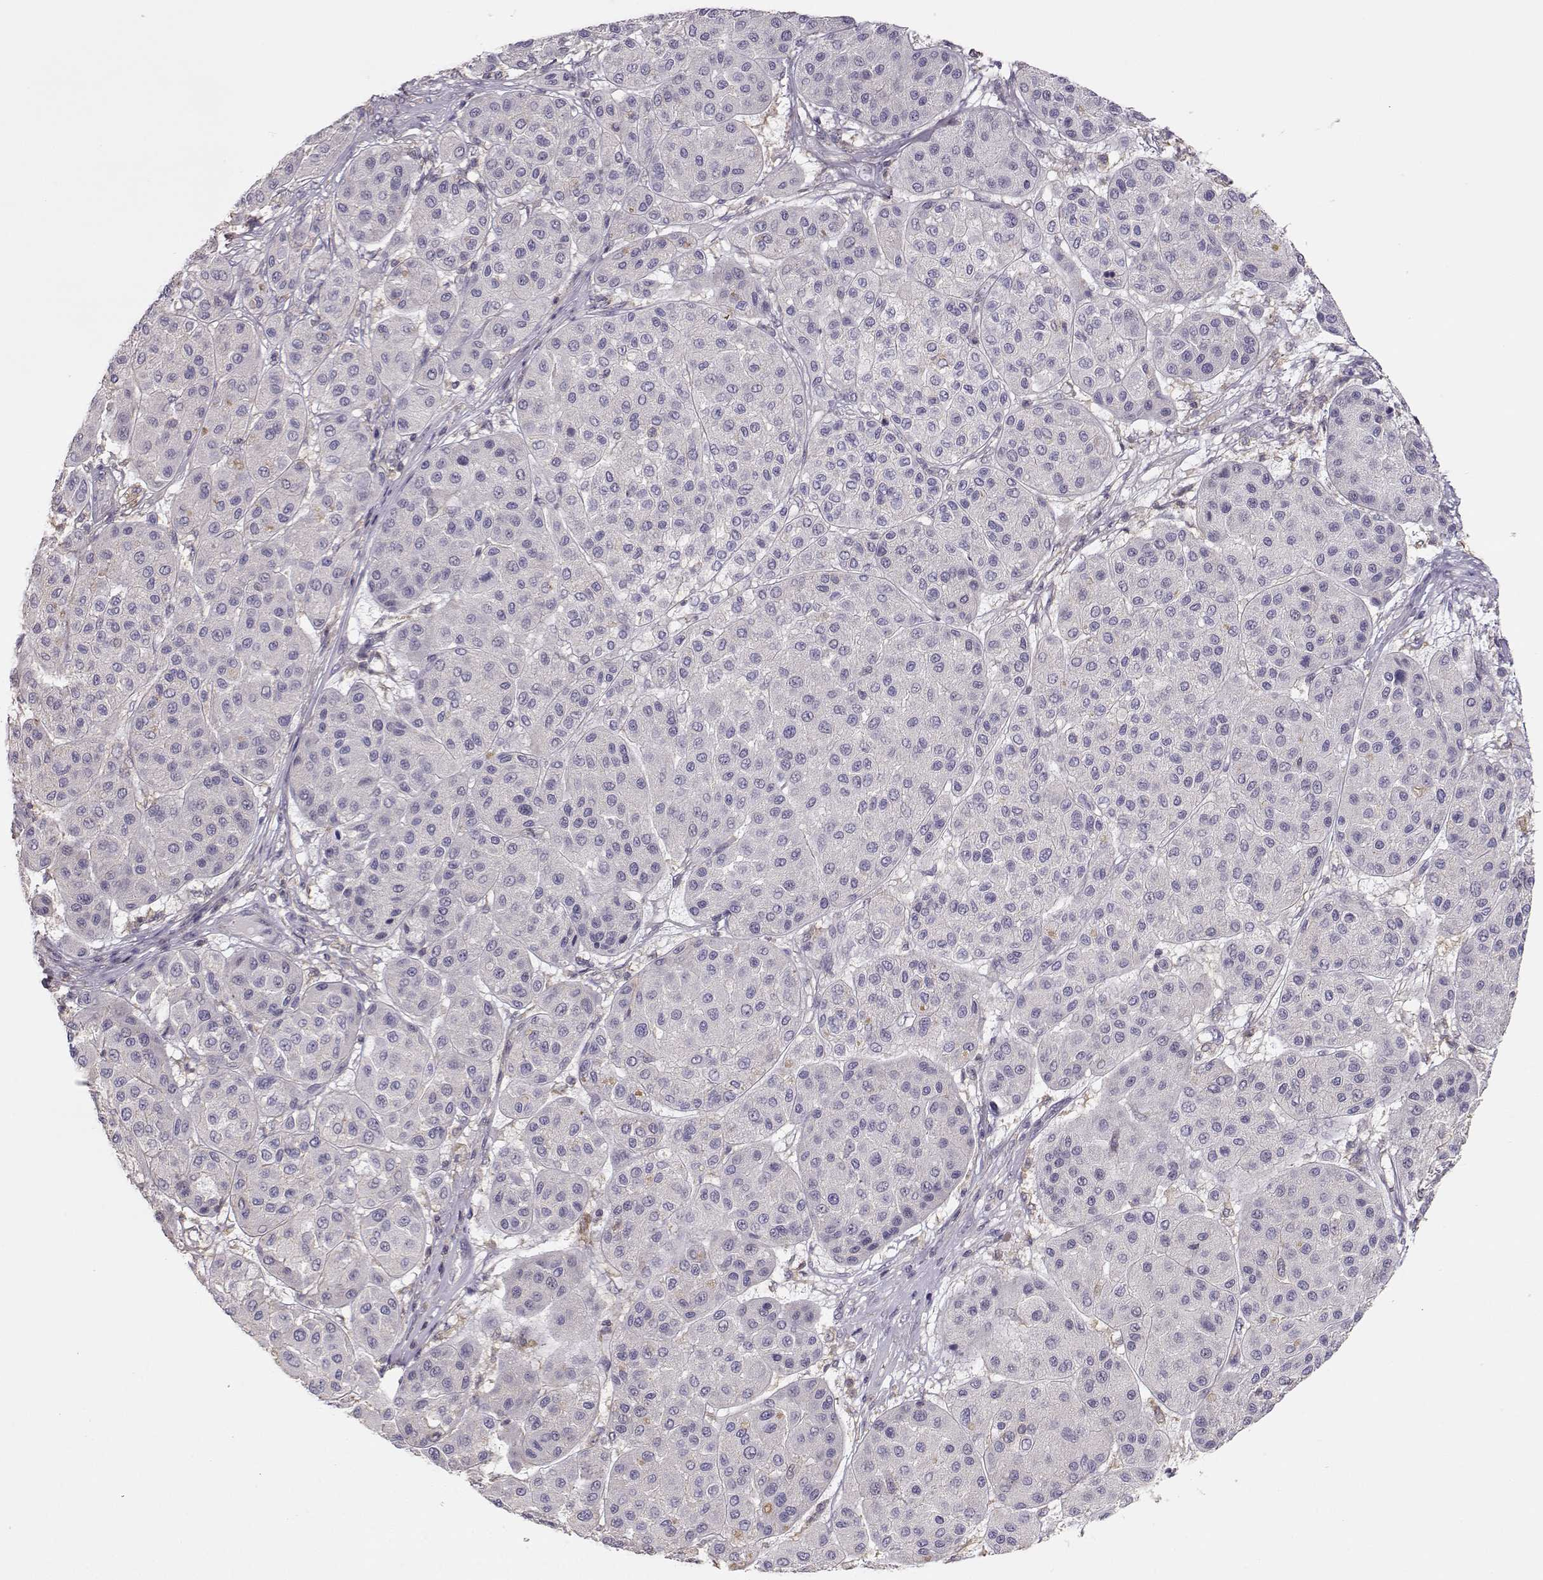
{"staining": {"intensity": "negative", "quantity": "none", "location": "none"}, "tissue": "melanoma", "cell_type": "Tumor cells", "image_type": "cancer", "snomed": [{"axis": "morphology", "description": "Malignant melanoma, Metastatic site"}, {"axis": "topography", "description": "Smooth muscle"}], "caption": "Tumor cells are negative for brown protein staining in malignant melanoma (metastatic site).", "gene": "DAPL1", "patient": {"sex": "male", "age": 41}}